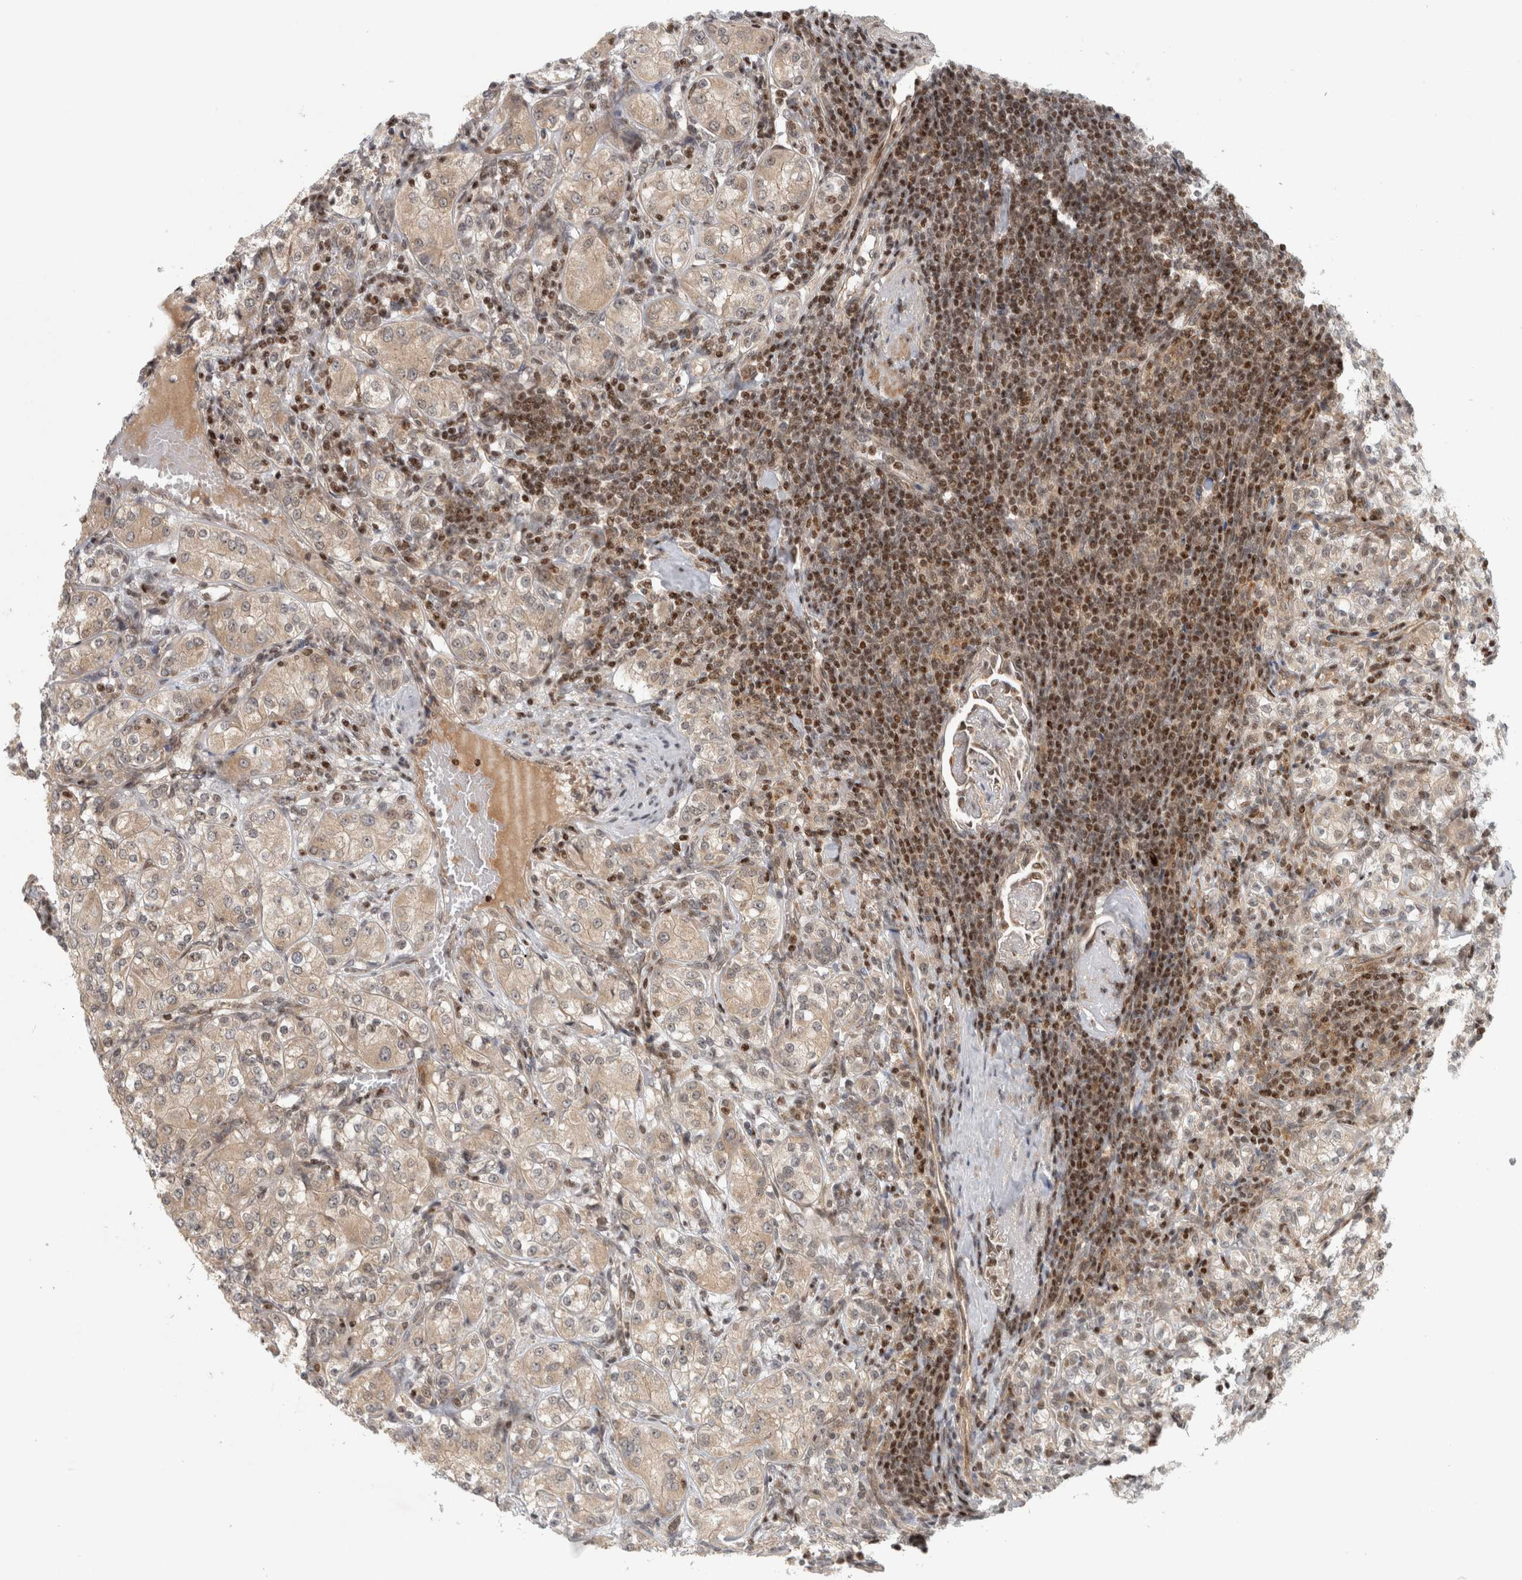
{"staining": {"intensity": "weak", "quantity": ">75%", "location": "cytoplasmic/membranous"}, "tissue": "renal cancer", "cell_type": "Tumor cells", "image_type": "cancer", "snomed": [{"axis": "morphology", "description": "Adenocarcinoma, NOS"}, {"axis": "topography", "description": "Kidney"}], "caption": "This micrograph shows renal adenocarcinoma stained with immunohistochemistry to label a protein in brown. The cytoplasmic/membranous of tumor cells show weak positivity for the protein. Nuclei are counter-stained blue.", "gene": "KDM8", "patient": {"sex": "male", "age": 77}}